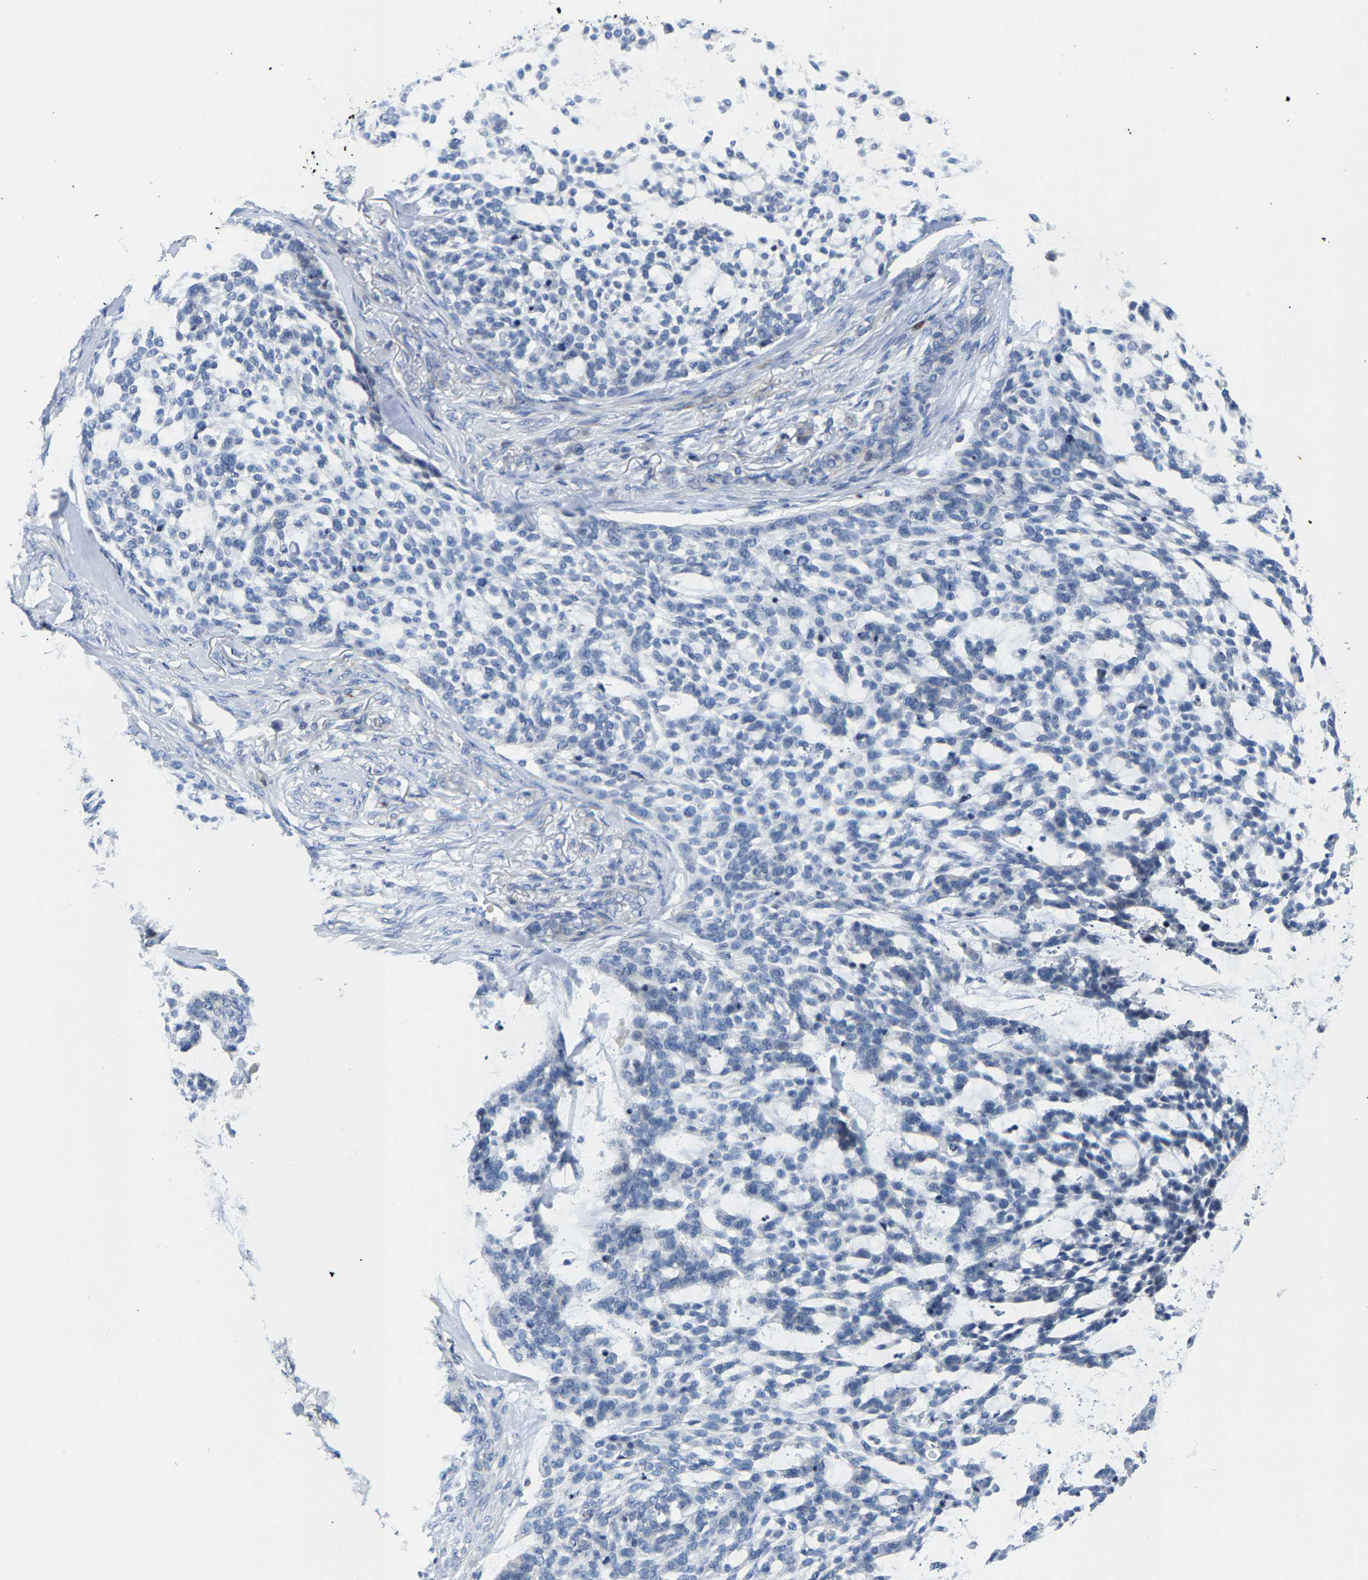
{"staining": {"intensity": "negative", "quantity": "none", "location": "none"}, "tissue": "skin cancer", "cell_type": "Tumor cells", "image_type": "cancer", "snomed": [{"axis": "morphology", "description": "Basal cell carcinoma"}, {"axis": "topography", "description": "Skin"}], "caption": "DAB immunohistochemical staining of skin basal cell carcinoma demonstrates no significant expression in tumor cells.", "gene": "AGBL3", "patient": {"sex": "female", "age": 64}}